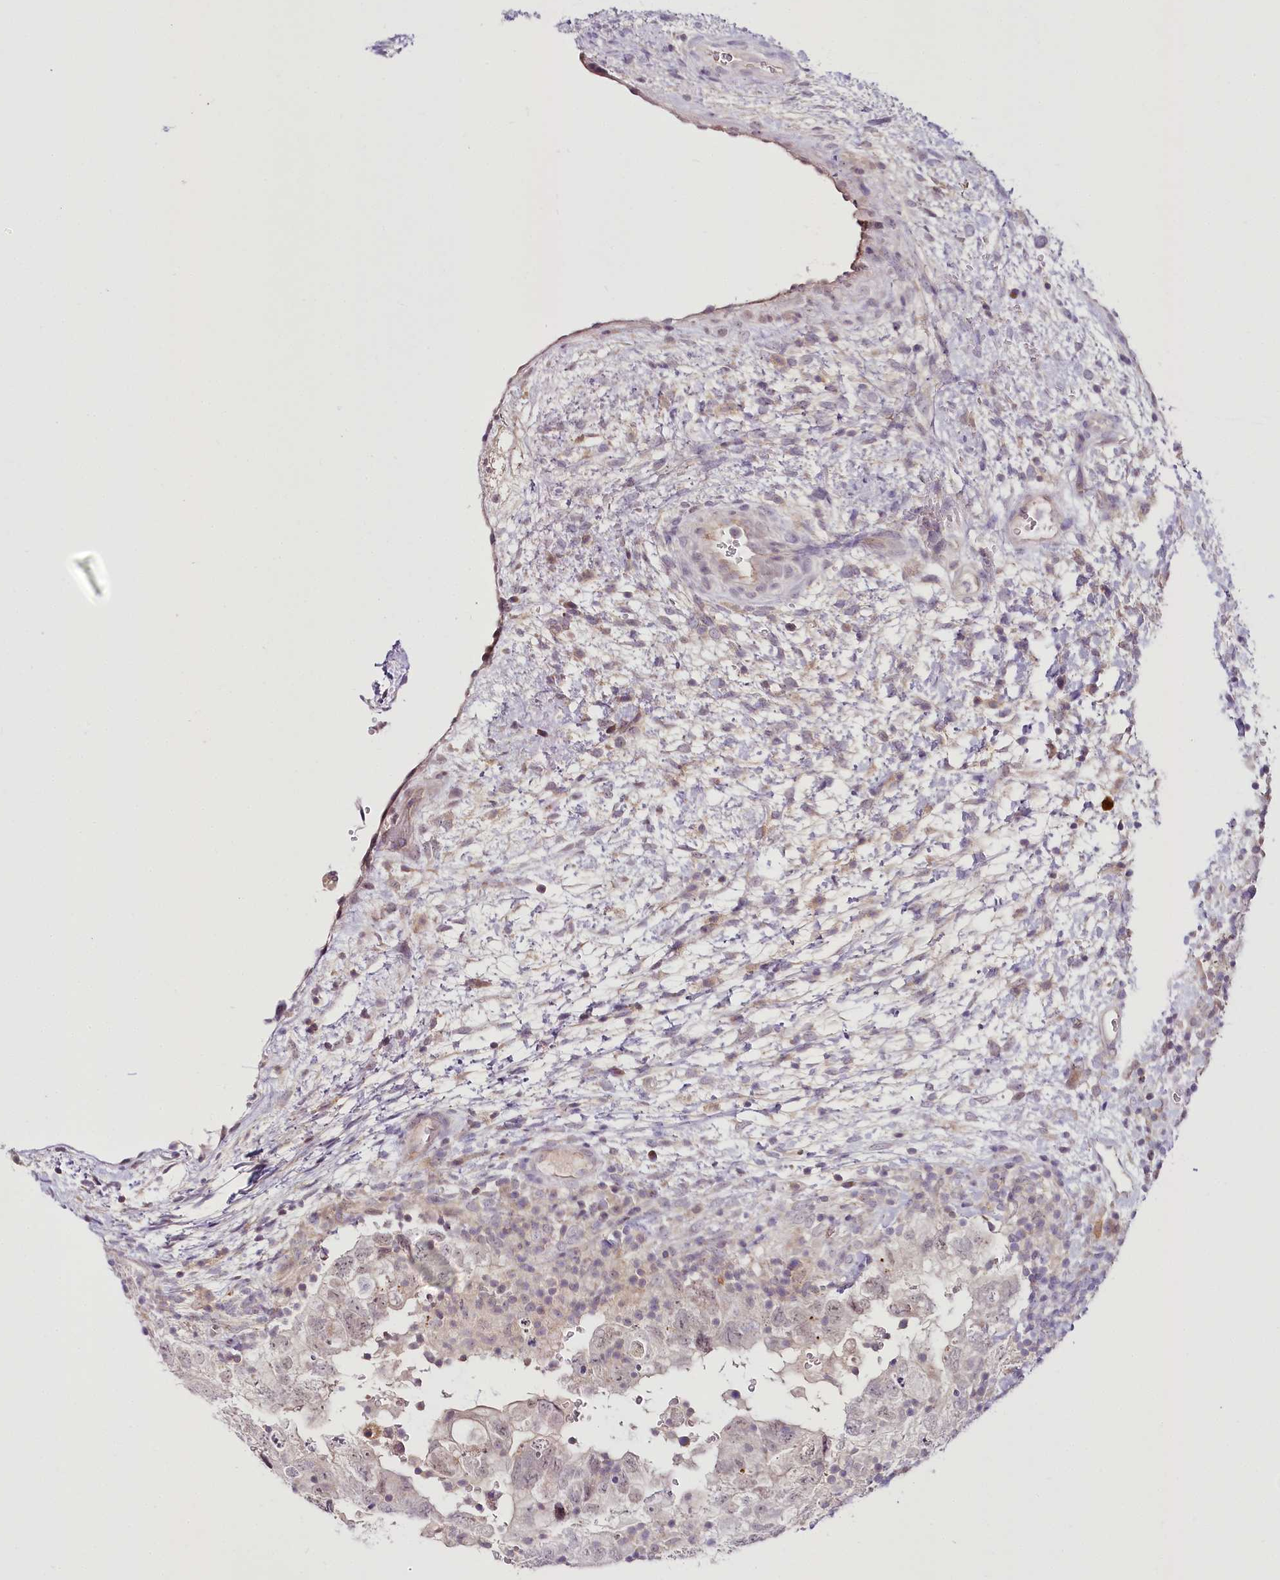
{"staining": {"intensity": "negative", "quantity": "none", "location": "none"}, "tissue": "testis cancer", "cell_type": "Tumor cells", "image_type": "cancer", "snomed": [{"axis": "morphology", "description": "Carcinoma, Embryonal, NOS"}, {"axis": "topography", "description": "Testis"}], "caption": "IHC of testis embryonal carcinoma reveals no expression in tumor cells.", "gene": "VWA5A", "patient": {"sex": "male", "age": 37}}